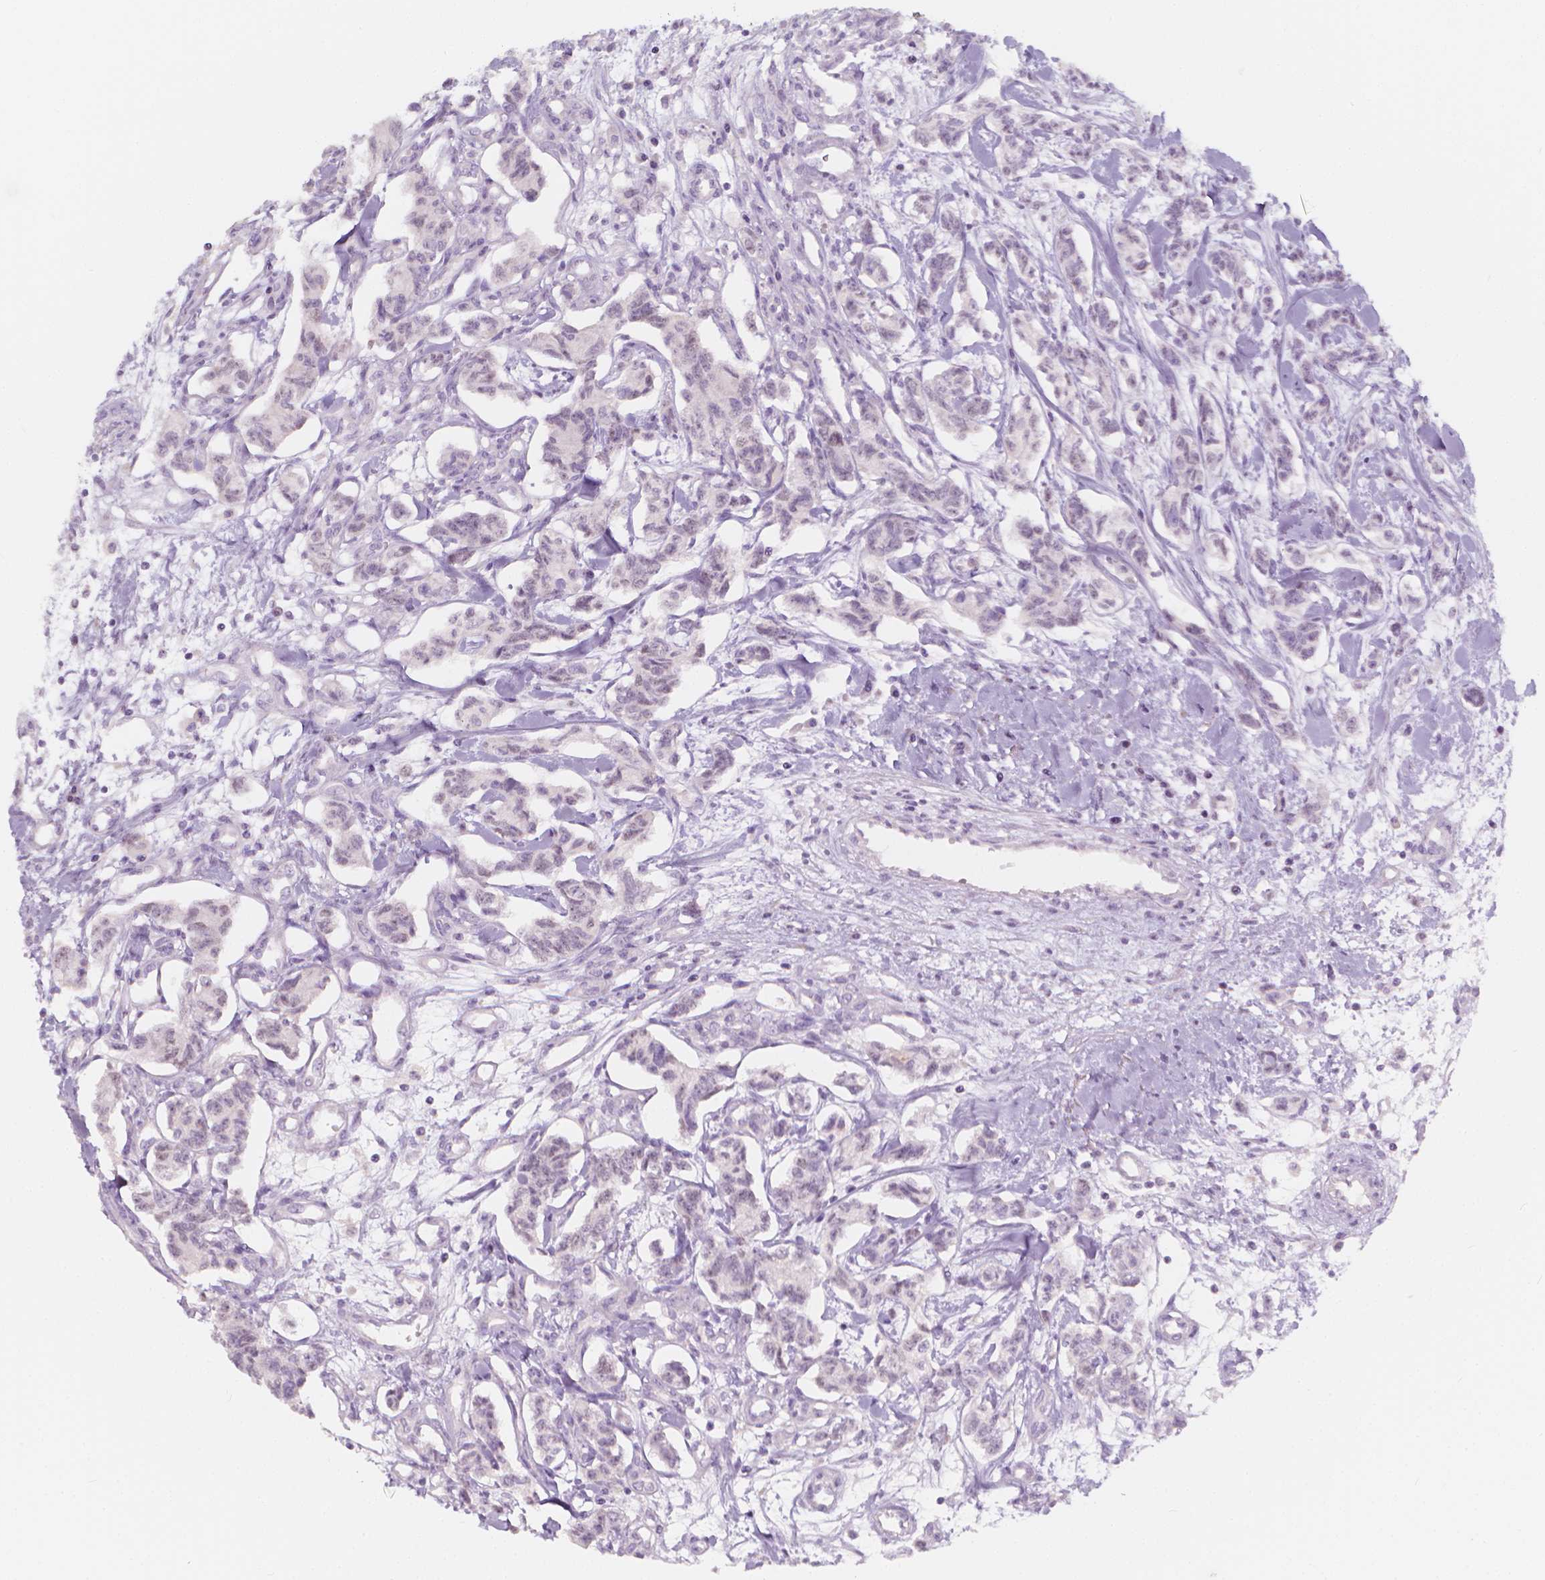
{"staining": {"intensity": "negative", "quantity": "none", "location": "none"}, "tissue": "carcinoid", "cell_type": "Tumor cells", "image_type": "cancer", "snomed": [{"axis": "morphology", "description": "Carcinoid, malignant, NOS"}, {"axis": "topography", "description": "Kidney"}], "caption": "Immunohistochemistry of human carcinoid (malignant) exhibits no expression in tumor cells.", "gene": "RBFOX1", "patient": {"sex": "female", "age": 41}}